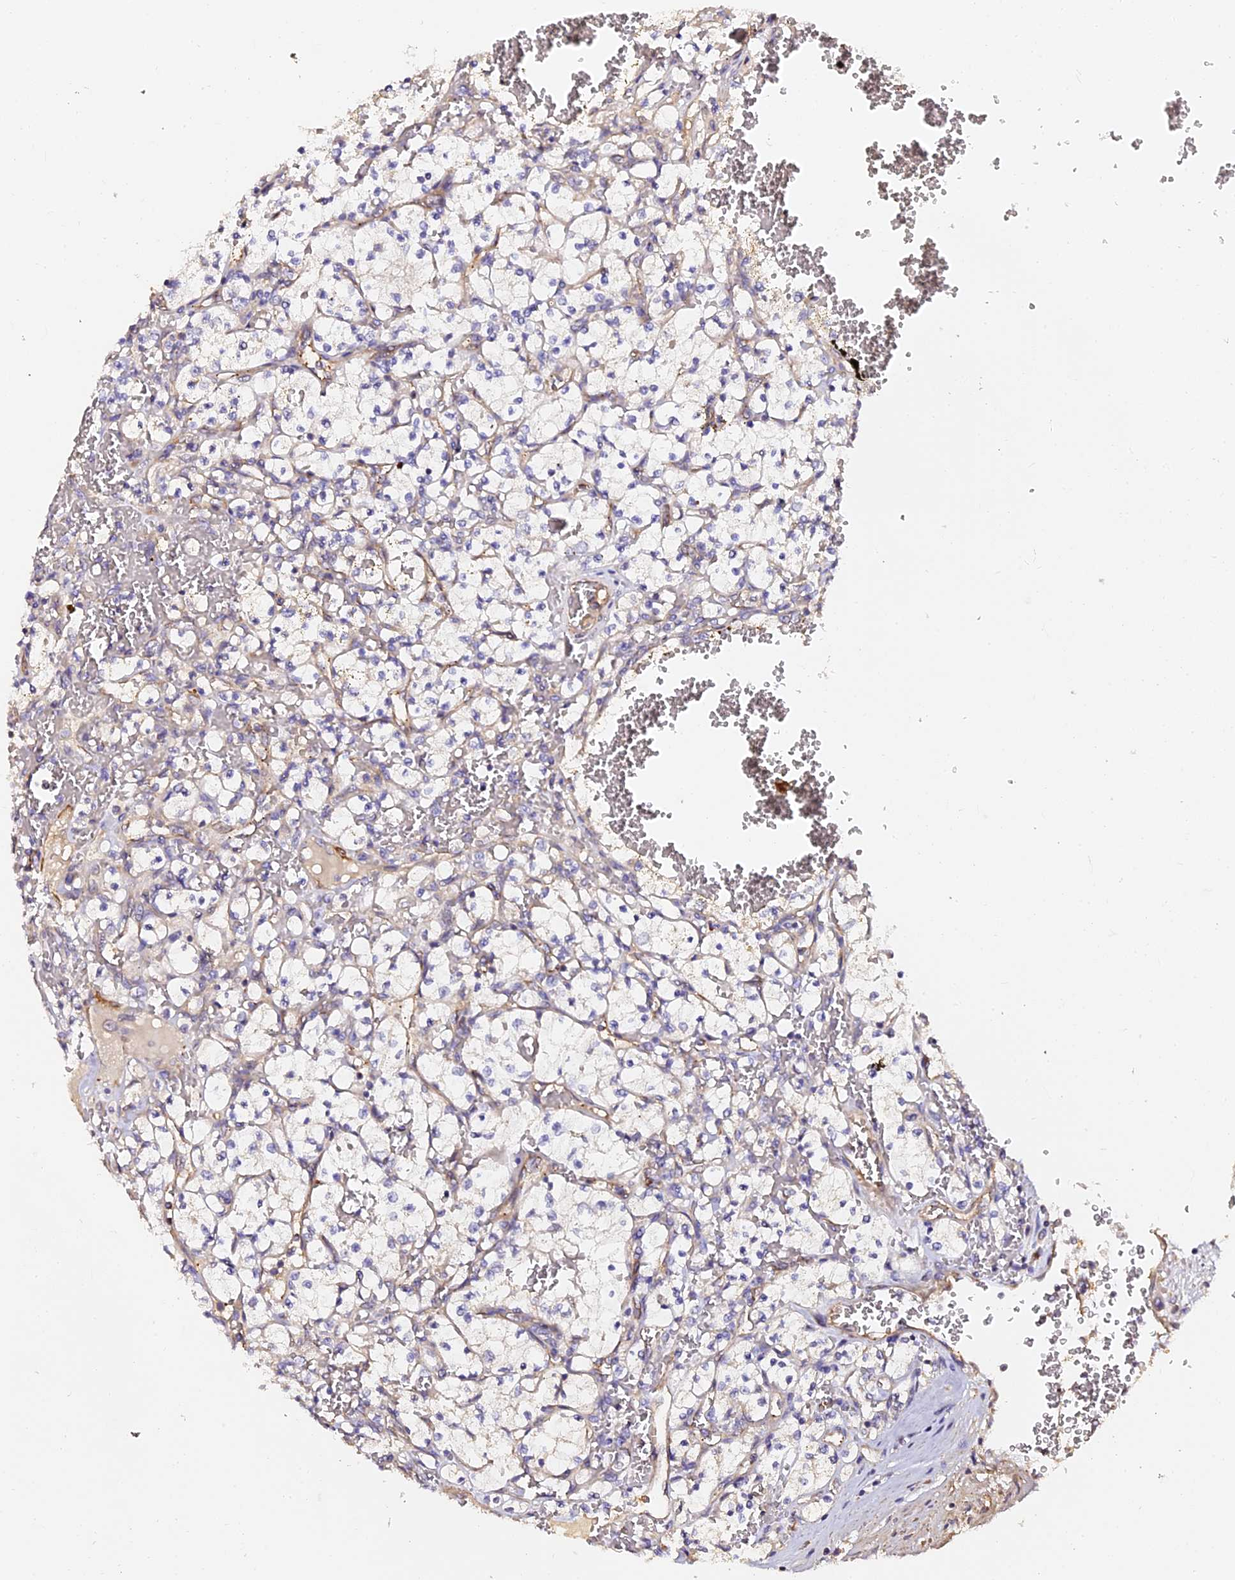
{"staining": {"intensity": "negative", "quantity": "none", "location": "none"}, "tissue": "renal cancer", "cell_type": "Tumor cells", "image_type": "cancer", "snomed": [{"axis": "morphology", "description": "Adenocarcinoma, NOS"}, {"axis": "topography", "description": "Kidney"}], "caption": "Immunohistochemistry histopathology image of neoplastic tissue: human renal cancer stained with DAB (3,3'-diaminobenzidine) exhibits no significant protein expression in tumor cells.", "gene": "TDO2", "patient": {"sex": "female", "age": 69}}